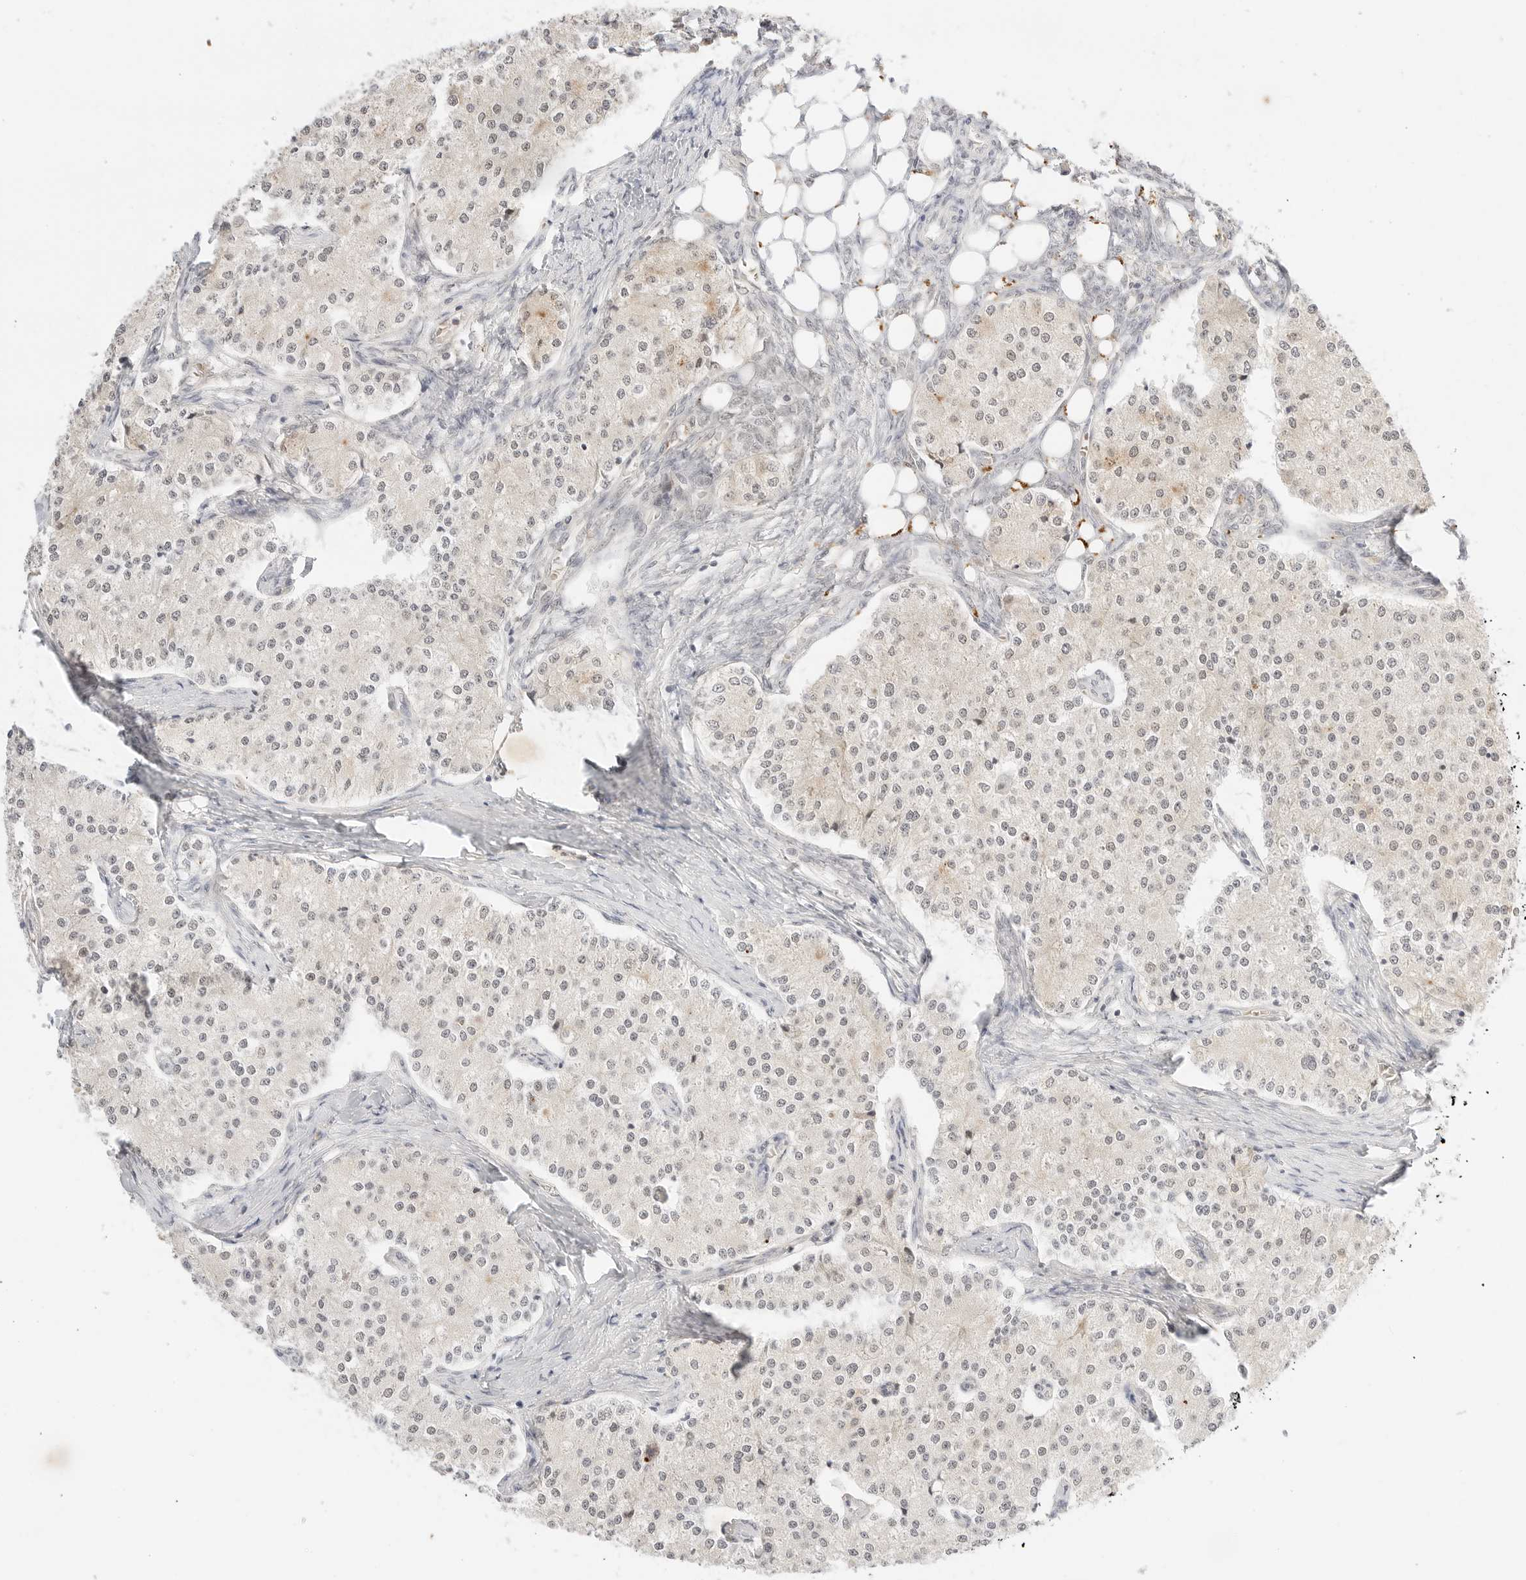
{"staining": {"intensity": "weak", "quantity": "25%-75%", "location": "cytoplasmic/membranous"}, "tissue": "carcinoid", "cell_type": "Tumor cells", "image_type": "cancer", "snomed": [{"axis": "morphology", "description": "Carcinoid, malignant, NOS"}, {"axis": "topography", "description": "Colon"}], "caption": "Carcinoid was stained to show a protein in brown. There is low levels of weak cytoplasmic/membranous staining in about 25%-75% of tumor cells.", "gene": "RPS6KL1", "patient": {"sex": "female", "age": 52}}